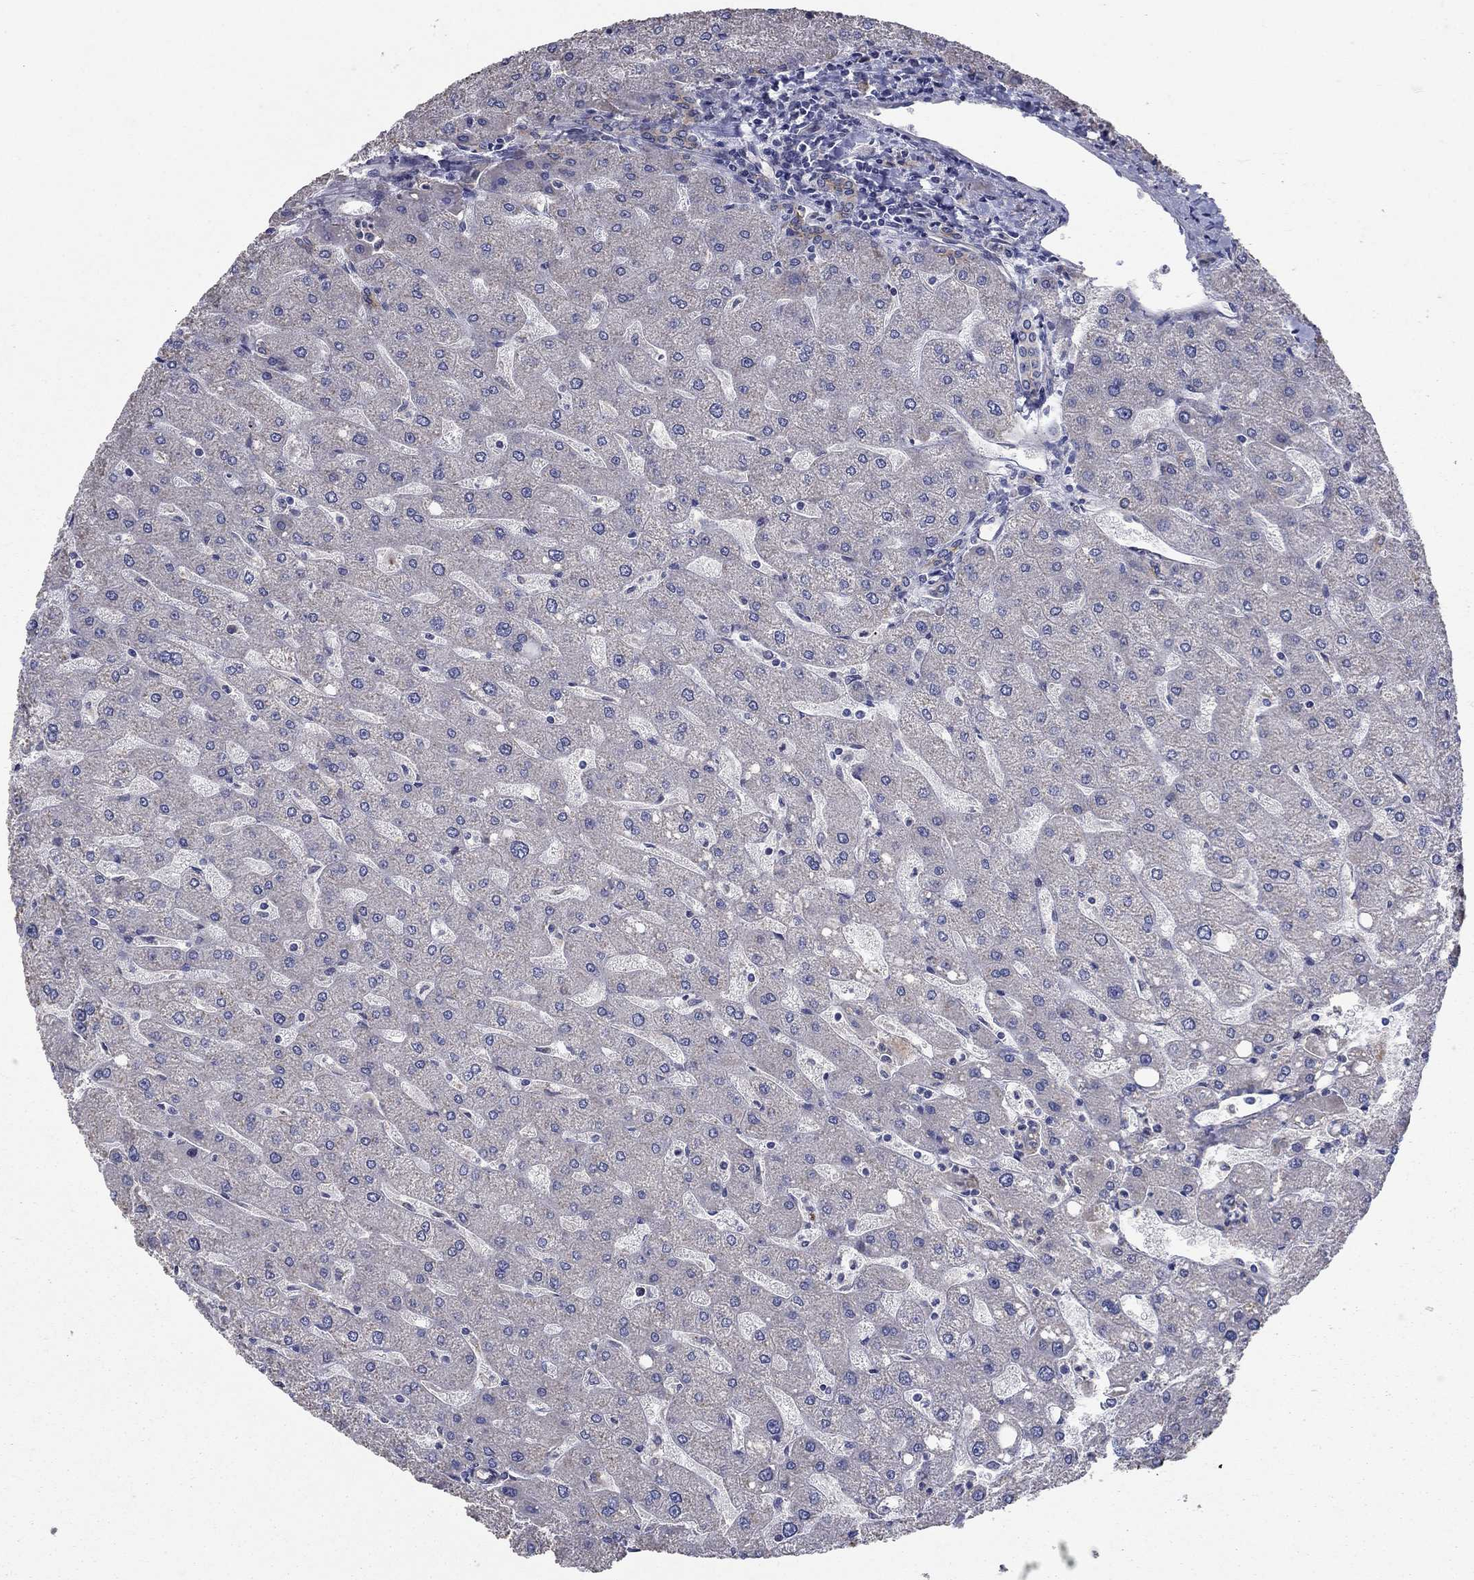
{"staining": {"intensity": "weak", "quantity": ">75%", "location": "cytoplasmic/membranous"}, "tissue": "liver", "cell_type": "Cholangiocytes", "image_type": "normal", "snomed": [{"axis": "morphology", "description": "Normal tissue, NOS"}, {"axis": "topography", "description": "Liver"}], "caption": "A micrograph of human liver stained for a protein reveals weak cytoplasmic/membranous brown staining in cholangiocytes. Using DAB (brown) and hematoxylin (blue) stains, captured at high magnification using brightfield microscopy.", "gene": "SLC7A1", "patient": {"sex": "male", "age": 67}}